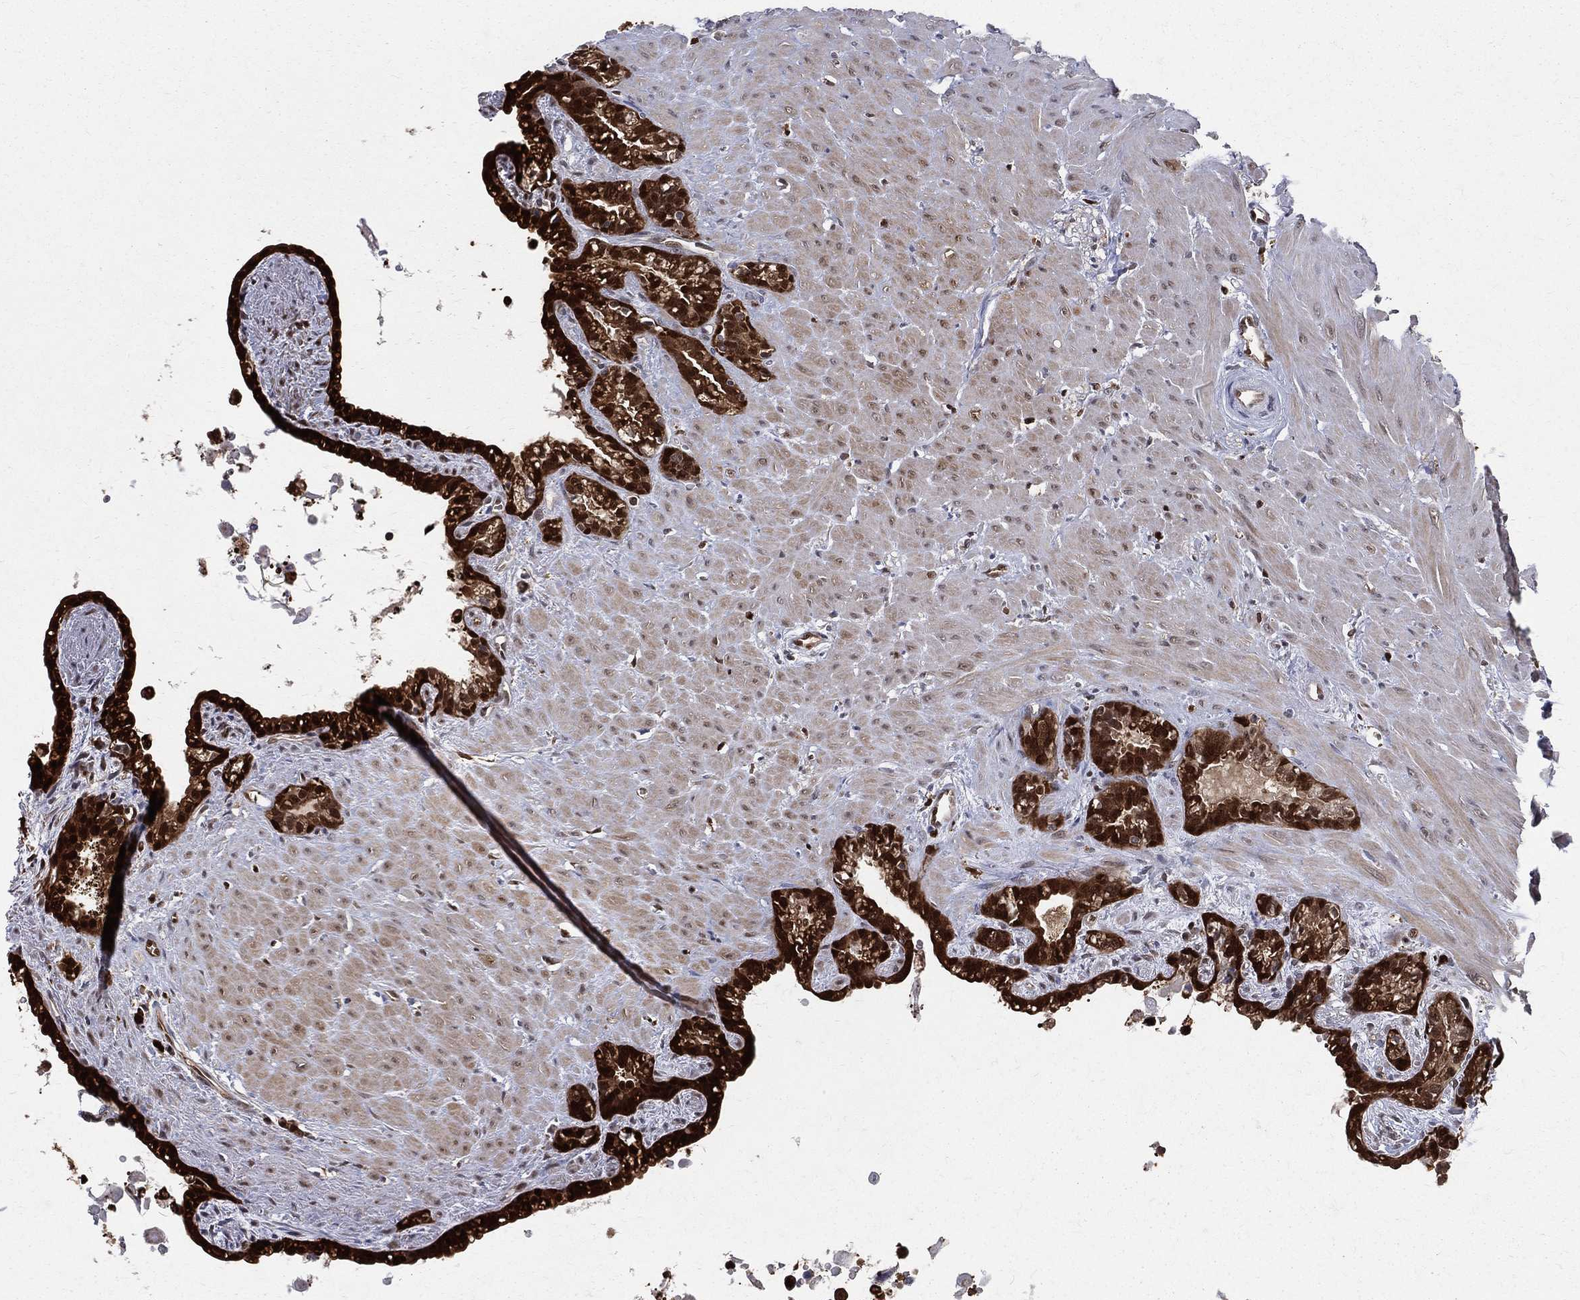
{"staining": {"intensity": "strong", "quantity": ">75%", "location": "cytoplasmic/membranous,nuclear"}, "tissue": "seminal vesicle", "cell_type": "Glandular cells", "image_type": "normal", "snomed": [{"axis": "morphology", "description": "Normal tissue, NOS"}, {"axis": "morphology", "description": "Urothelial carcinoma, NOS"}, {"axis": "topography", "description": "Urinary bladder"}, {"axis": "topography", "description": "Seminal veicle"}], "caption": "Glandular cells exhibit high levels of strong cytoplasmic/membranous,nuclear expression in approximately >75% of cells in unremarkable seminal vesicle. Using DAB (brown) and hematoxylin (blue) stains, captured at high magnification using brightfield microscopy.", "gene": "ENO1", "patient": {"sex": "male", "age": 76}}